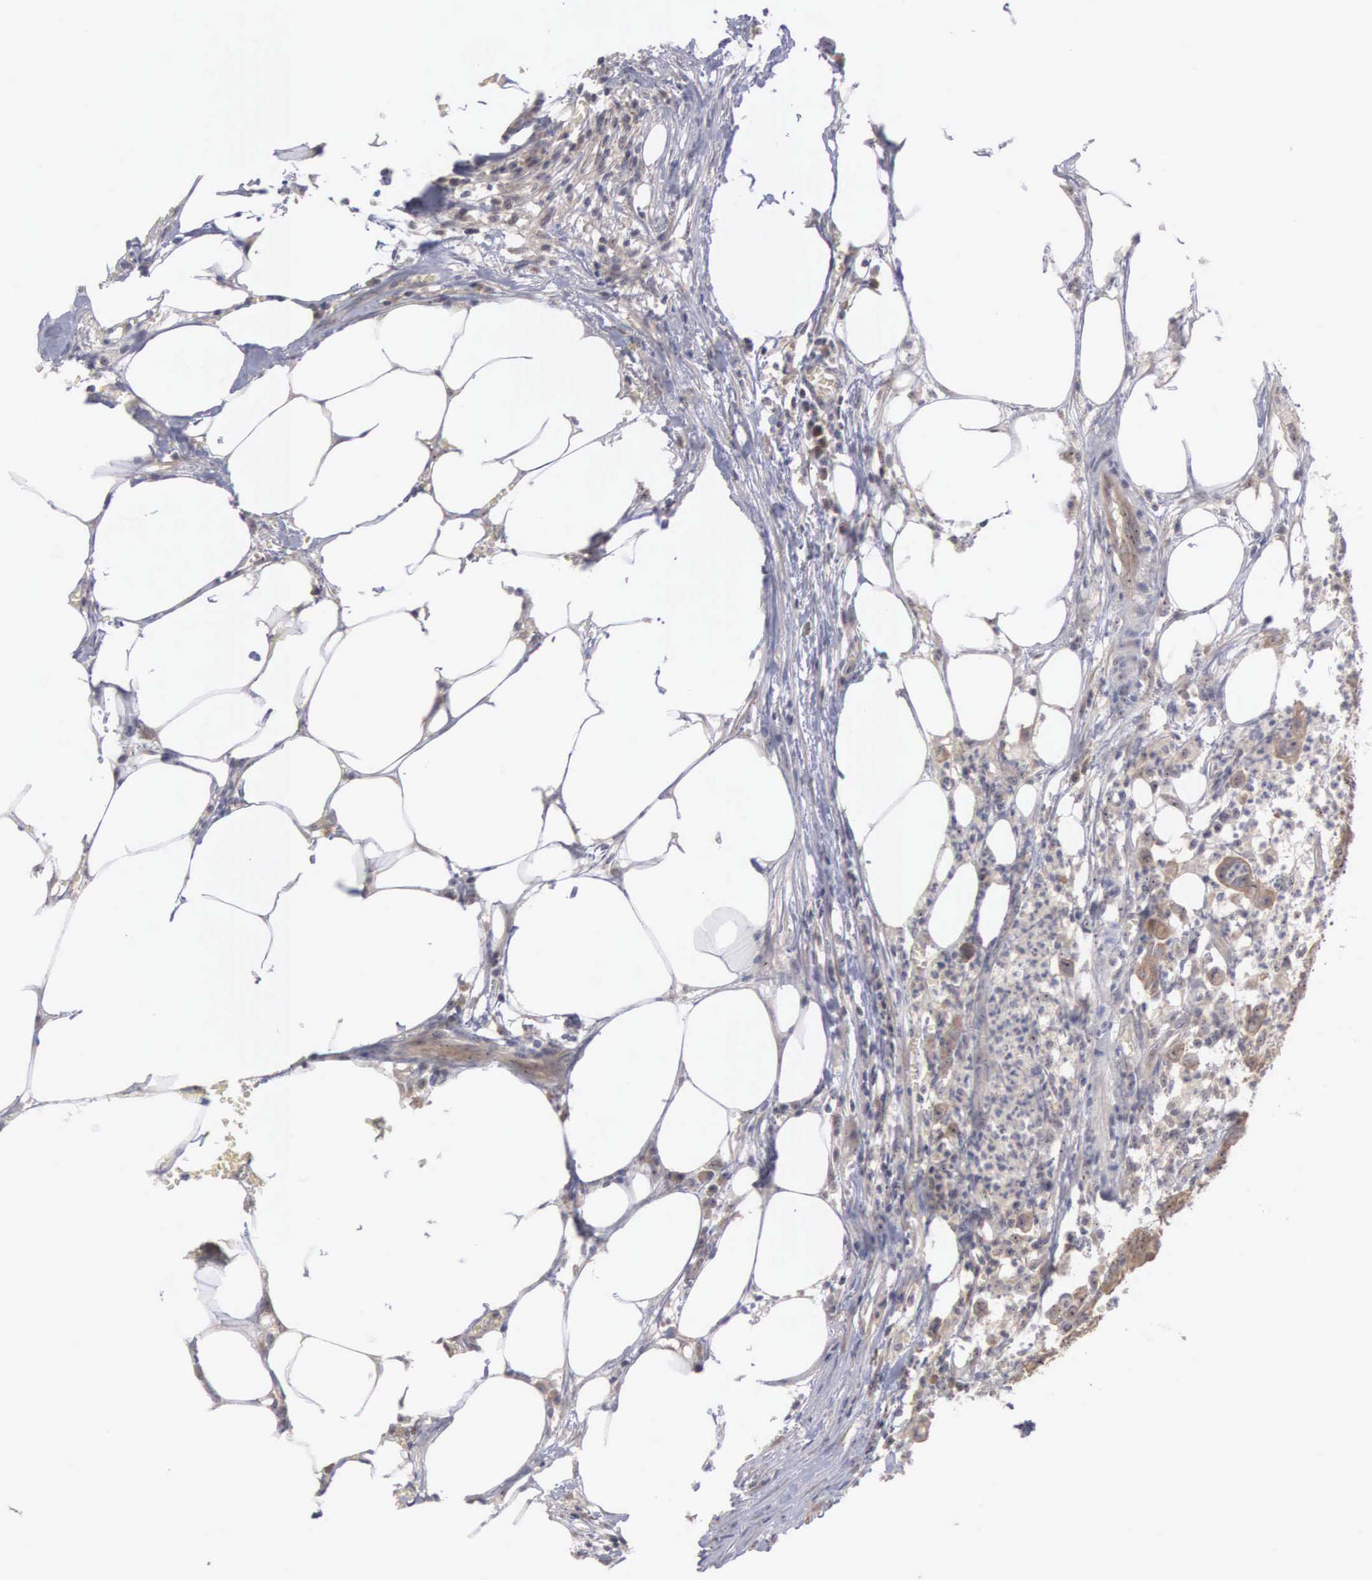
{"staining": {"intensity": "strong", "quantity": ">75%", "location": "cytoplasmic/membranous"}, "tissue": "colorectal cancer", "cell_type": "Tumor cells", "image_type": "cancer", "snomed": [{"axis": "morphology", "description": "Adenocarcinoma, NOS"}, {"axis": "topography", "description": "Colon"}], "caption": "Human colorectal cancer stained with a protein marker displays strong staining in tumor cells.", "gene": "AMN", "patient": {"sex": "male", "age": 55}}